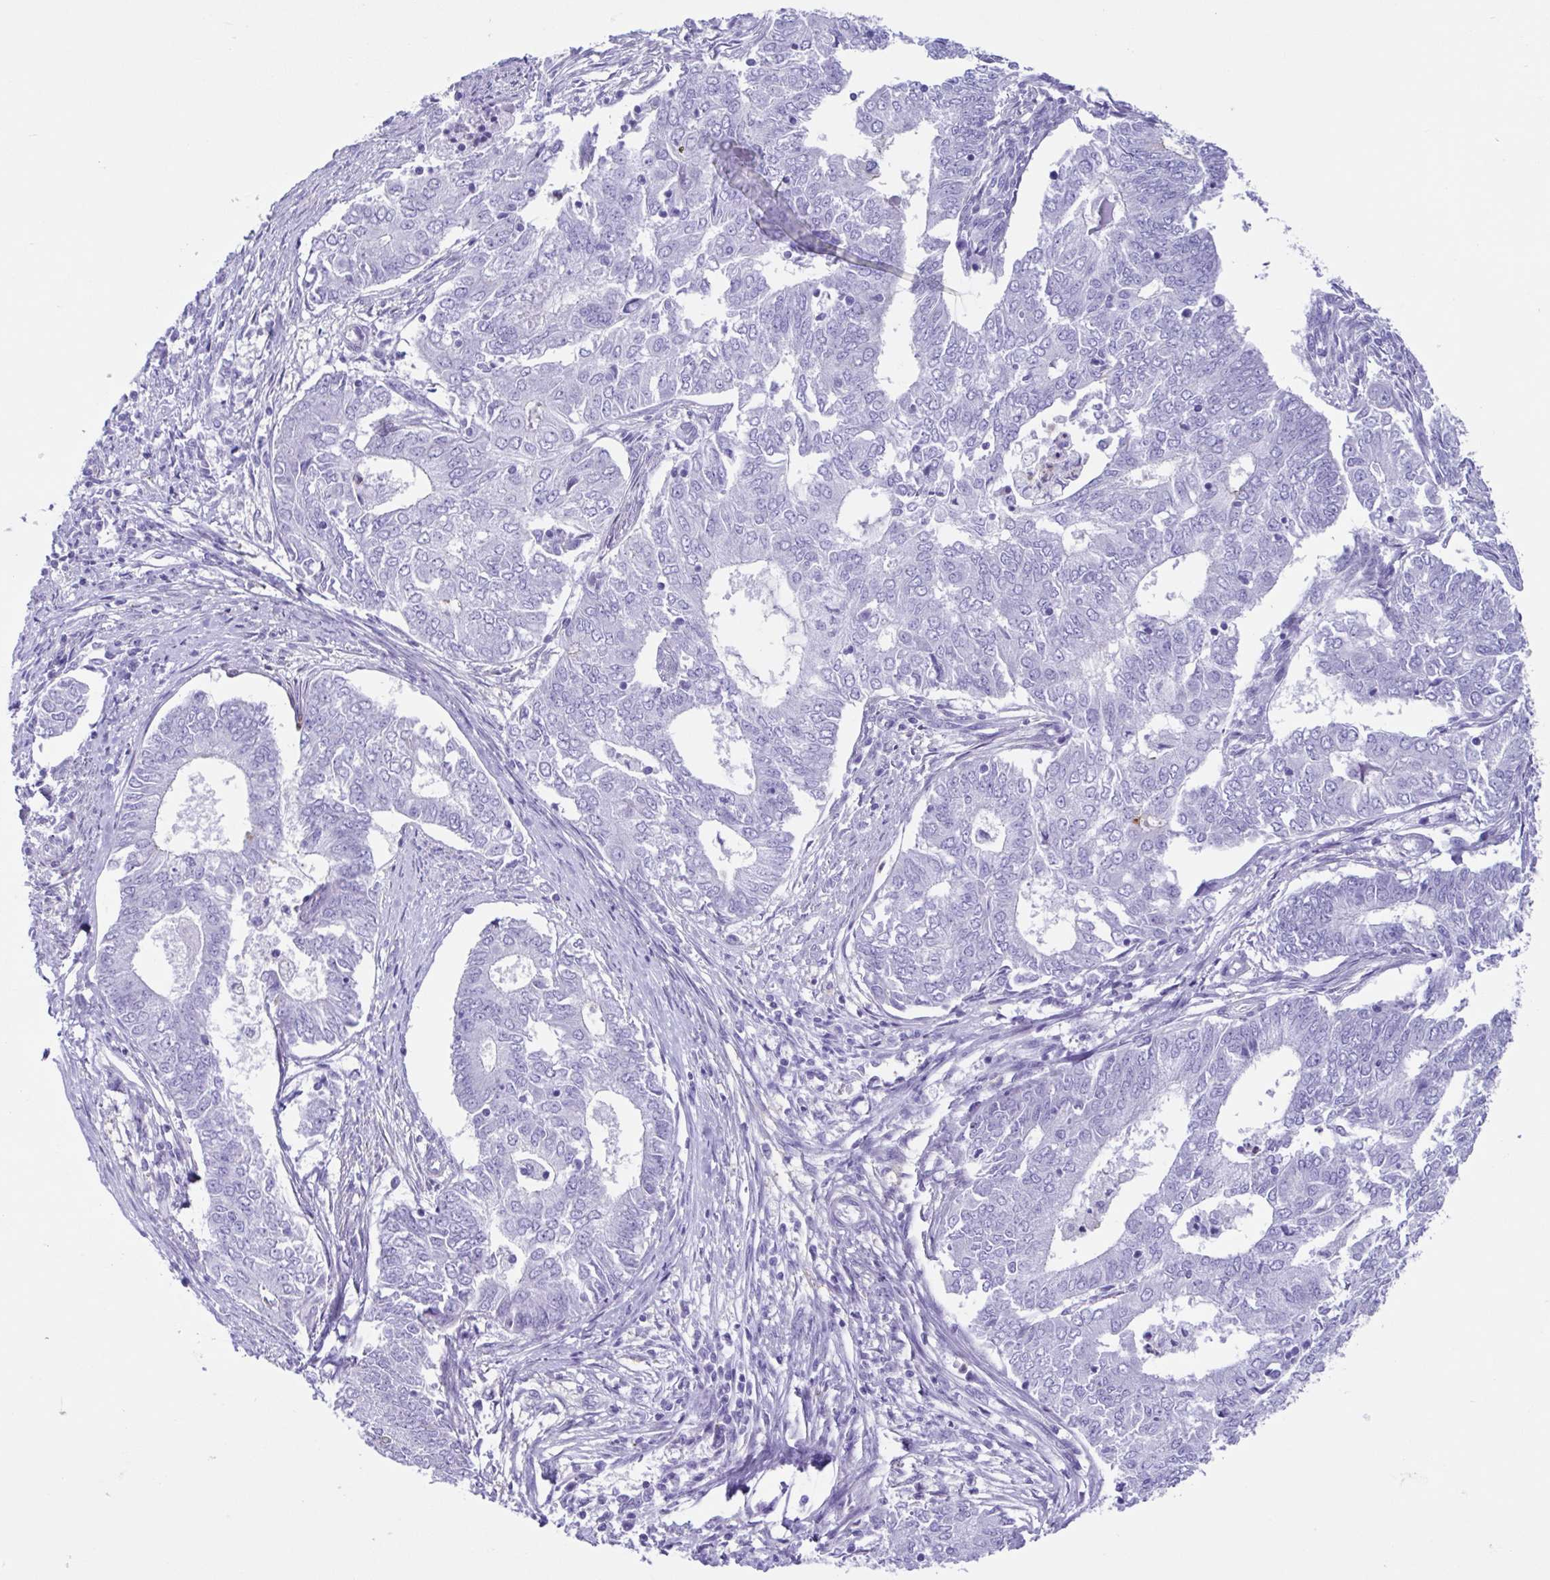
{"staining": {"intensity": "negative", "quantity": "none", "location": "none"}, "tissue": "endometrial cancer", "cell_type": "Tumor cells", "image_type": "cancer", "snomed": [{"axis": "morphology", "description": "Adenocarcinoma, NOS"}, {"axis": "topography", "description": "Endometrium"}], "caption": "This is an immunohistochemistry micrograph of endometrial cancer (adenocarcinoma). There is no expression in tumor cells.", "gene": "CYP11B1", "patient": {"sex": "female", "age": 62}}